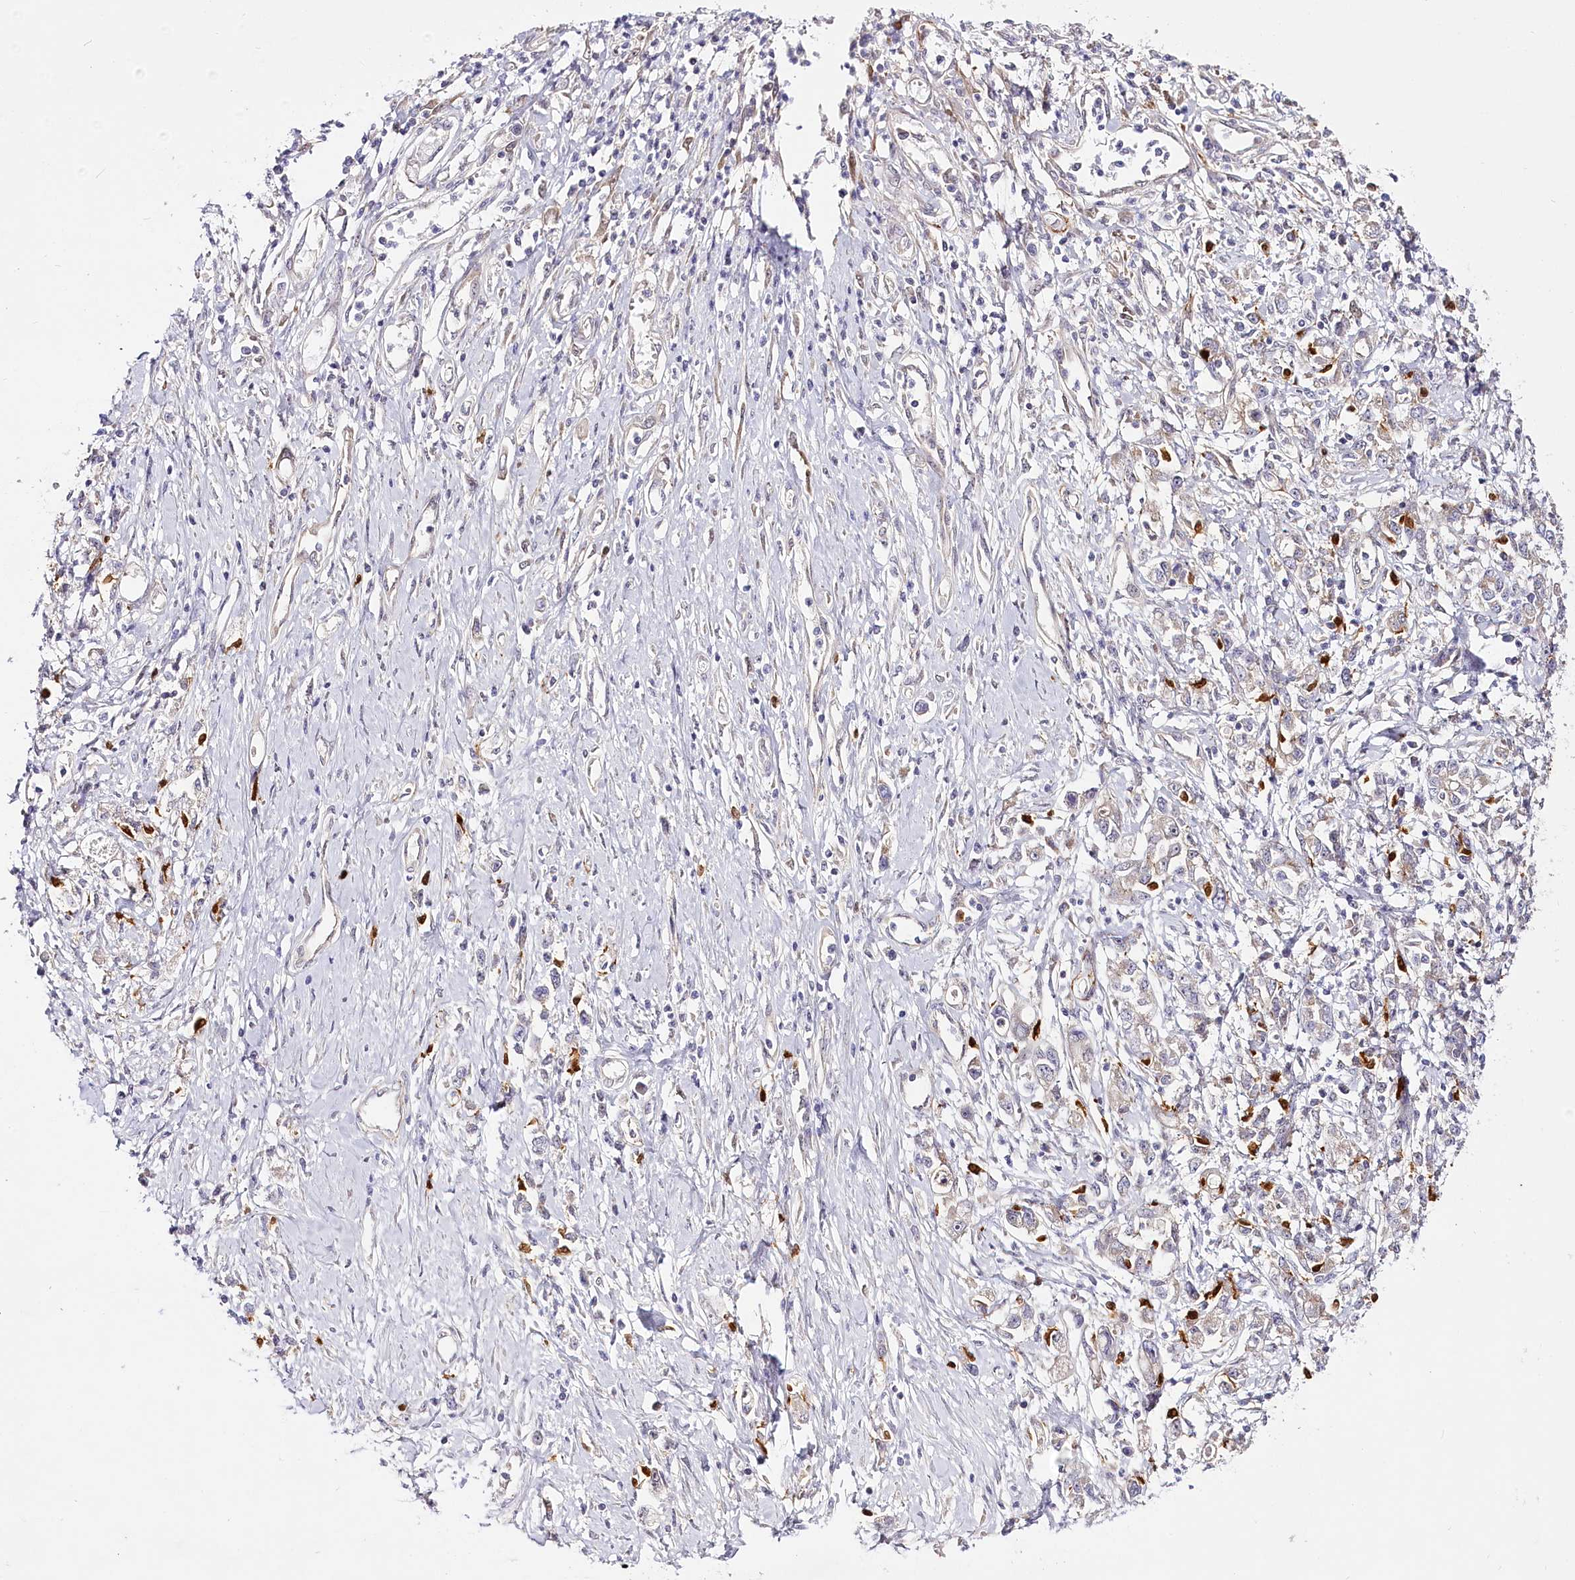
{"staining": {"intensity": "negative", "quantity": "none", "location": "none"}, "tissue": "stomach cancer", "cell_type": "Tumor cells", "image_type": "cancer", "snomed": [{"axis": "morphology", "description": "Adenocarcinoma, NOS"}, {"axis": "topography", "description": "Stomach"}], "caption": "This histopathology image is of adenocarcinoma (stomach) stained with immunohistochemistry (IHC) to label a protein in brown with the nuclei are counter-stained blue. There is no staining in tumor cells.", "gene": "VWA5A", "patient": {"sex": "female", "age": 76}}